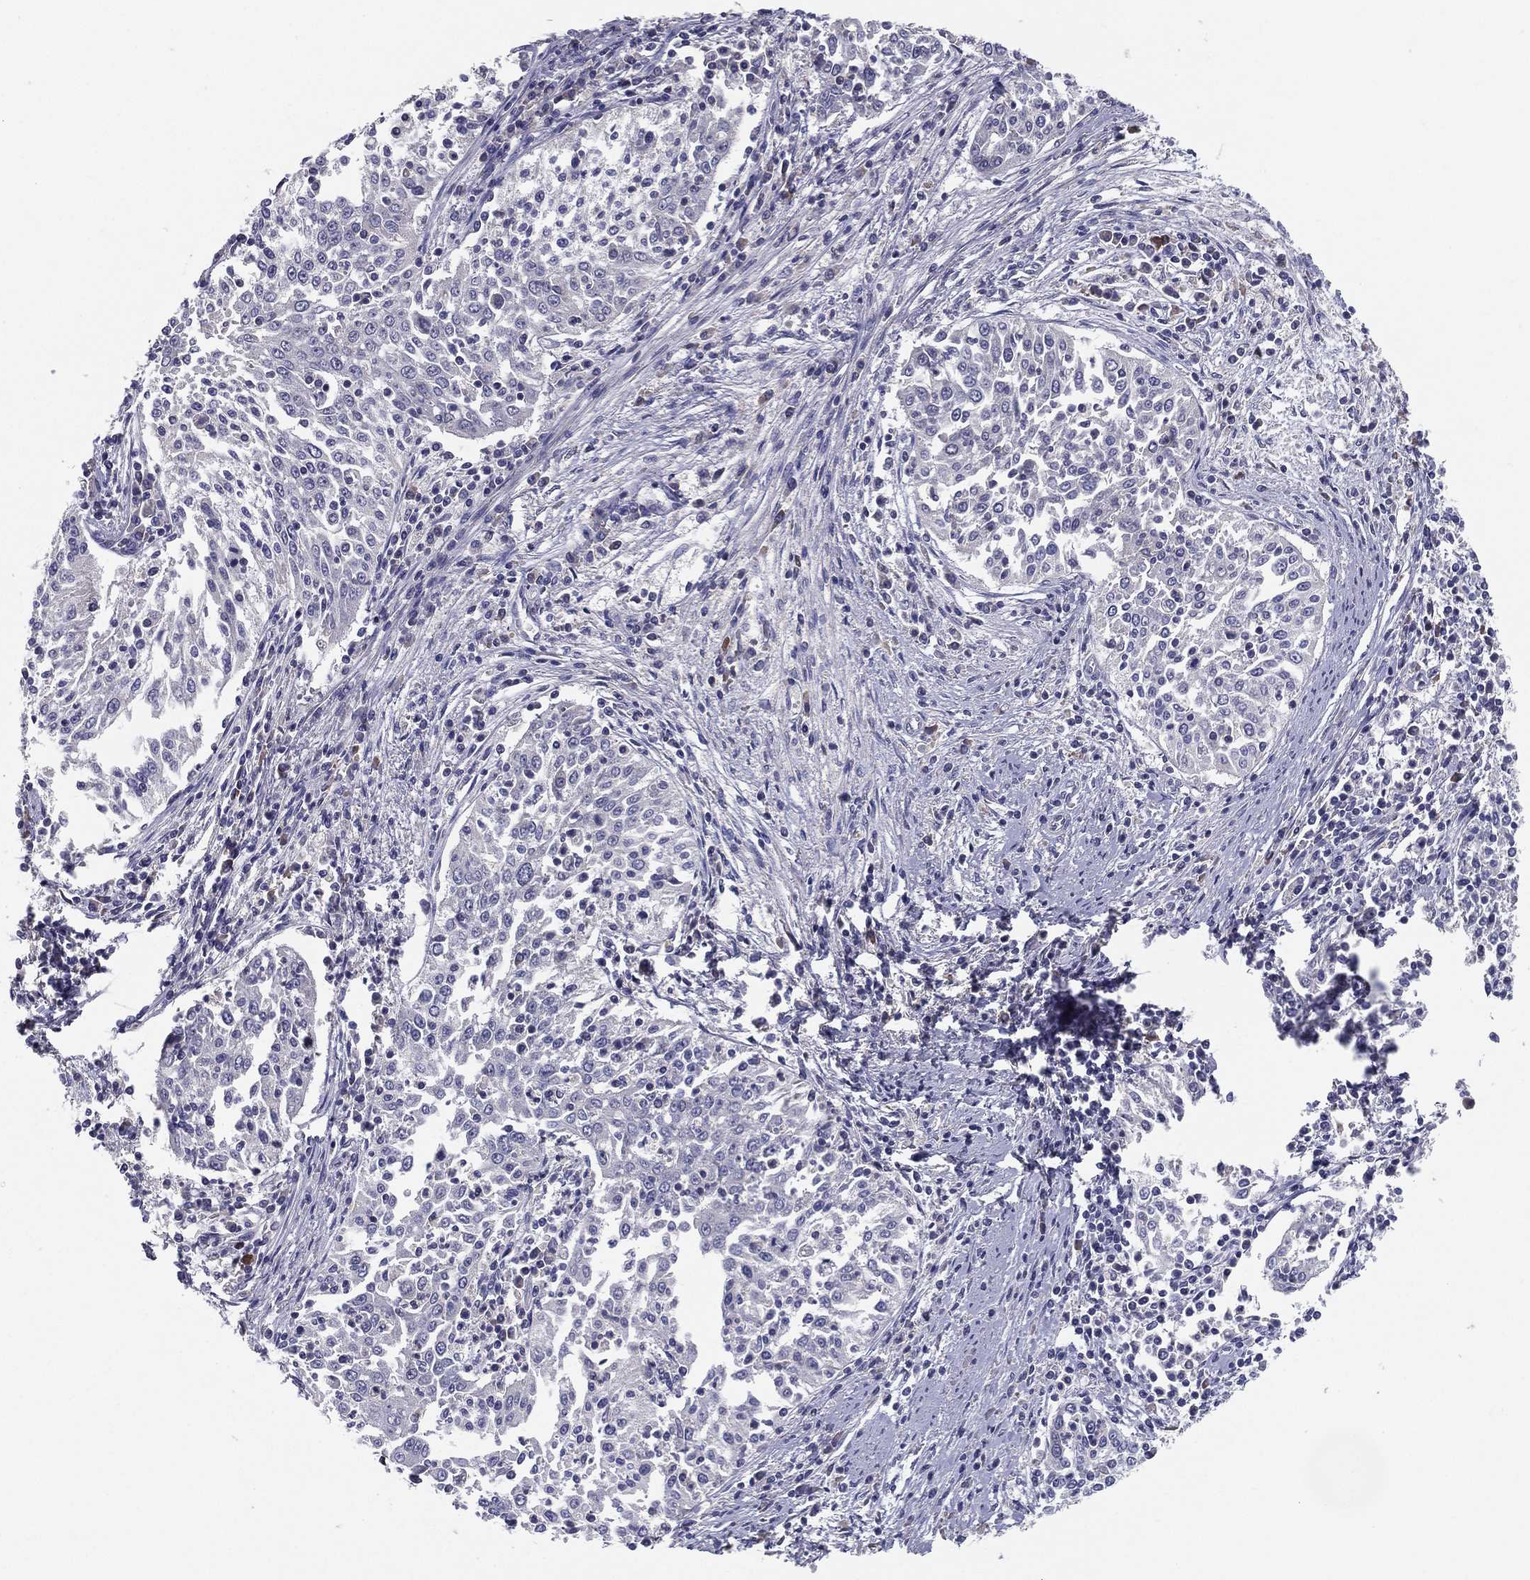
{"staining": {"intensity": "negative", "quantity": "none", "location": "none"}, "tissue": "cervical cancer", "cell_type": "Tumor cells", "image_type": "cancer", "snomed": [{"axis": "morphology", "description": "Squamous cell carcinoma, NOS"}, {"axis": "topography", "description": "Cervix"}], "caption": "Tumor cells are negative for brown protein staining in squamous cell carcinoma (cervical).", "gene": "PCSK1", "patient": {"sex": "female", "age": 41}}